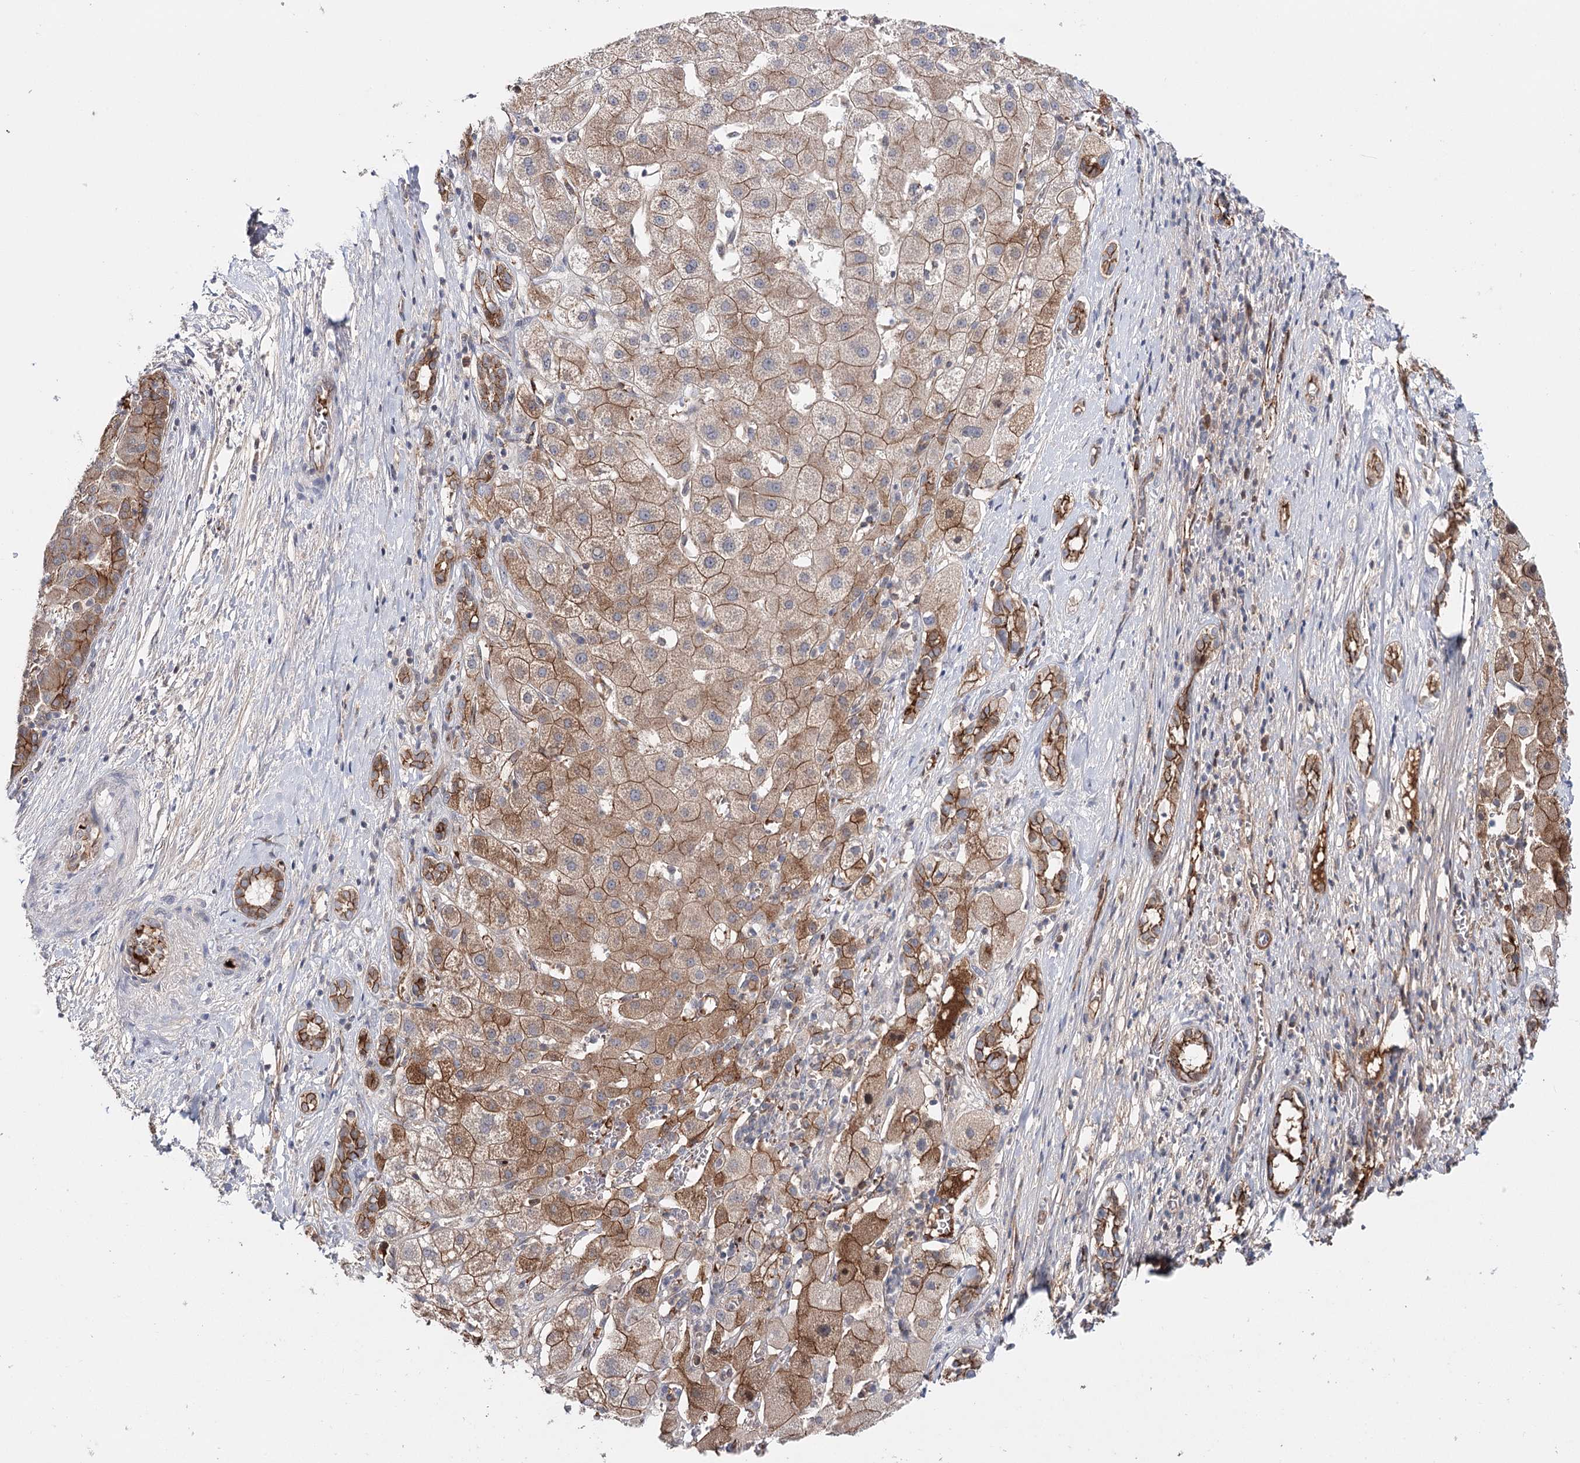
{"staining": {"intensity": "moderate", "quantity": ">75%", "location": "cytoplasmic/membranous"}, "tissue": "liver cancer", "cell_type": "Tumor cells", "image_type": "cancer", "snomed": [{"axis": "morphology", "description": "Carcinoma, Hepatocellular, NOS"}, {"axis": "topography", "description": "Liver"}], "caption": "Liver cancer (hepatocellular carcinoma) stained for a protein (brown) displays moderate cytoplasmic/membranous positive staining in approximately >75% of tumor cells.", "gene": "PKP4", "patient": {"sex": "male", "age": 65}}